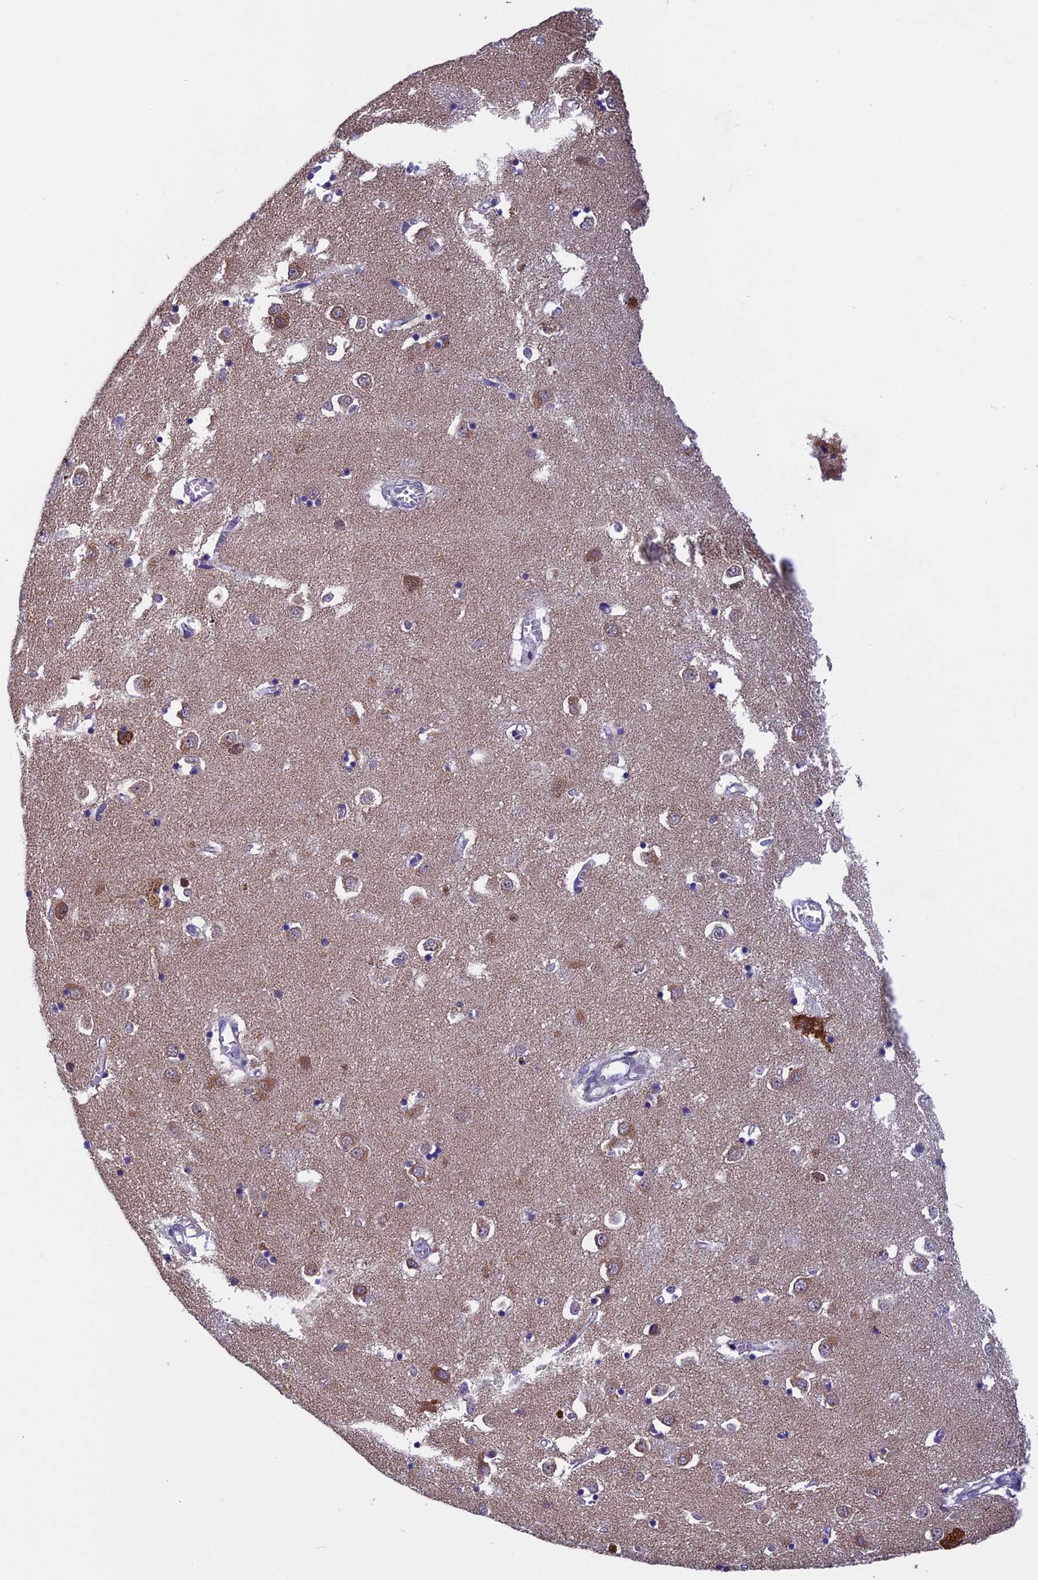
{"staining": {"intensity": "weak", "quantity": "<25%", "location": "cytoplasmic/membranous"}, "tissue": "caudate", "cell_type": "Glial cells", "image_type": "normal", "snomed": [{"axis": "morphology", "description": "Normal tissue, NOS"}, {"axis": "topography", "description": "Lateral ventricle wall"}], "caption": "A micrograph of human caudate is negative for staining in glial cells. (DAB (3,3'-diaminobenzidine) immunohistochemistry visualized using brightfield microscopy, high magnification).", "gene": "ZNF317", "patient": {"sex": "male", "age": 70}}